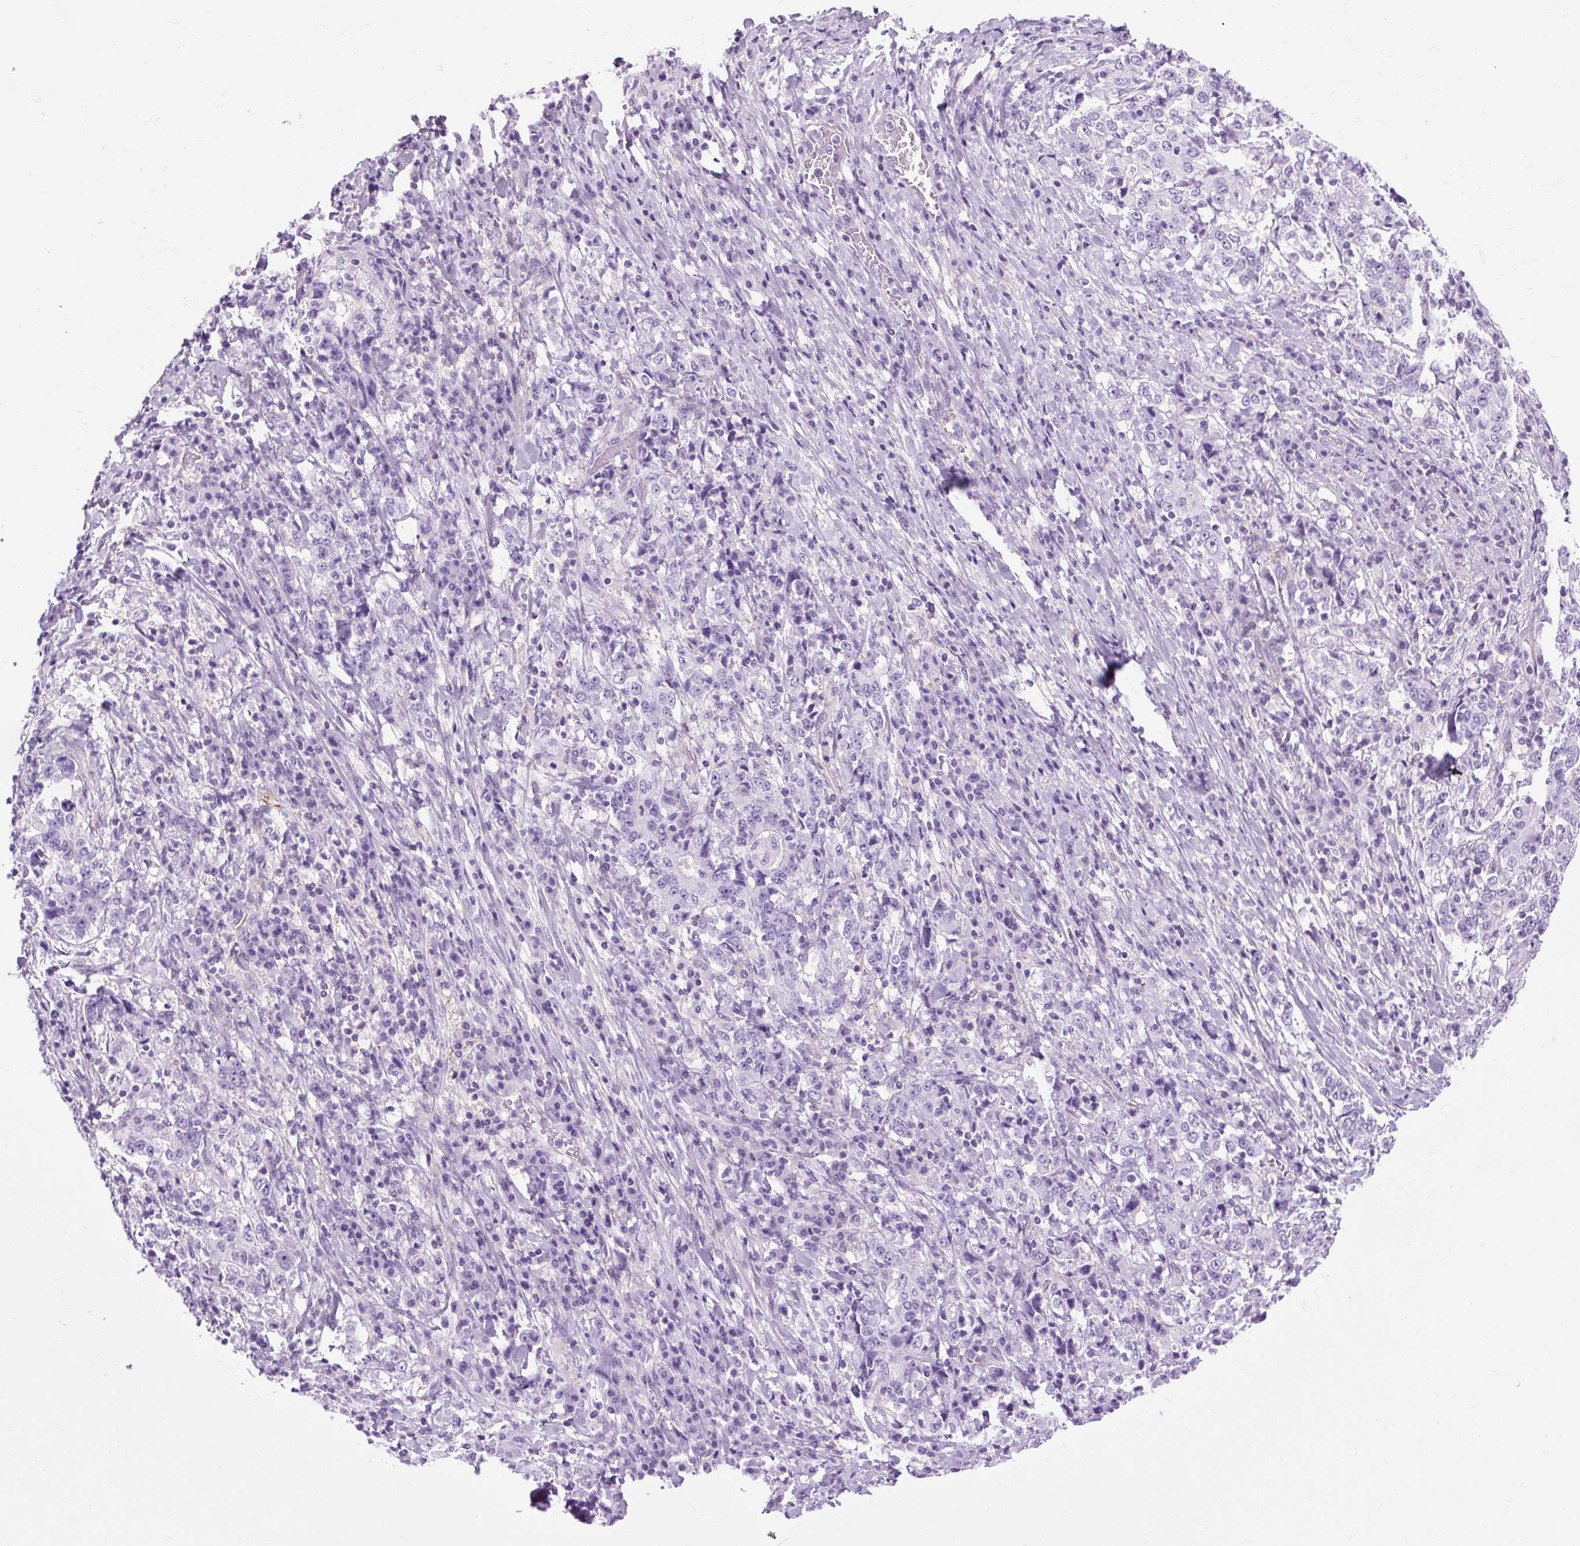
{"staining": {"intensity": "negative", "quantity": "none", "location": "none"}, "tissue": "stomach cancer", "cell_type": "Tumor cells", "image_type": "cancer", "snomed": [{"axis": "morphology", "description": "Normal tissue, NOS"}, {"axis": "morphology", "description": "Adenocarcinoma, NOS"}, {"axis": "topography", "description": "Stomach, upper"}, {"axis": "topography", "description": "Stomach"}], "caption": "Tumor cells are negative for brown protein staining in stomach cancer (adenocarcinoma).", "gene": "OOEP", "patient": {"sex": "male", "age": 59}}